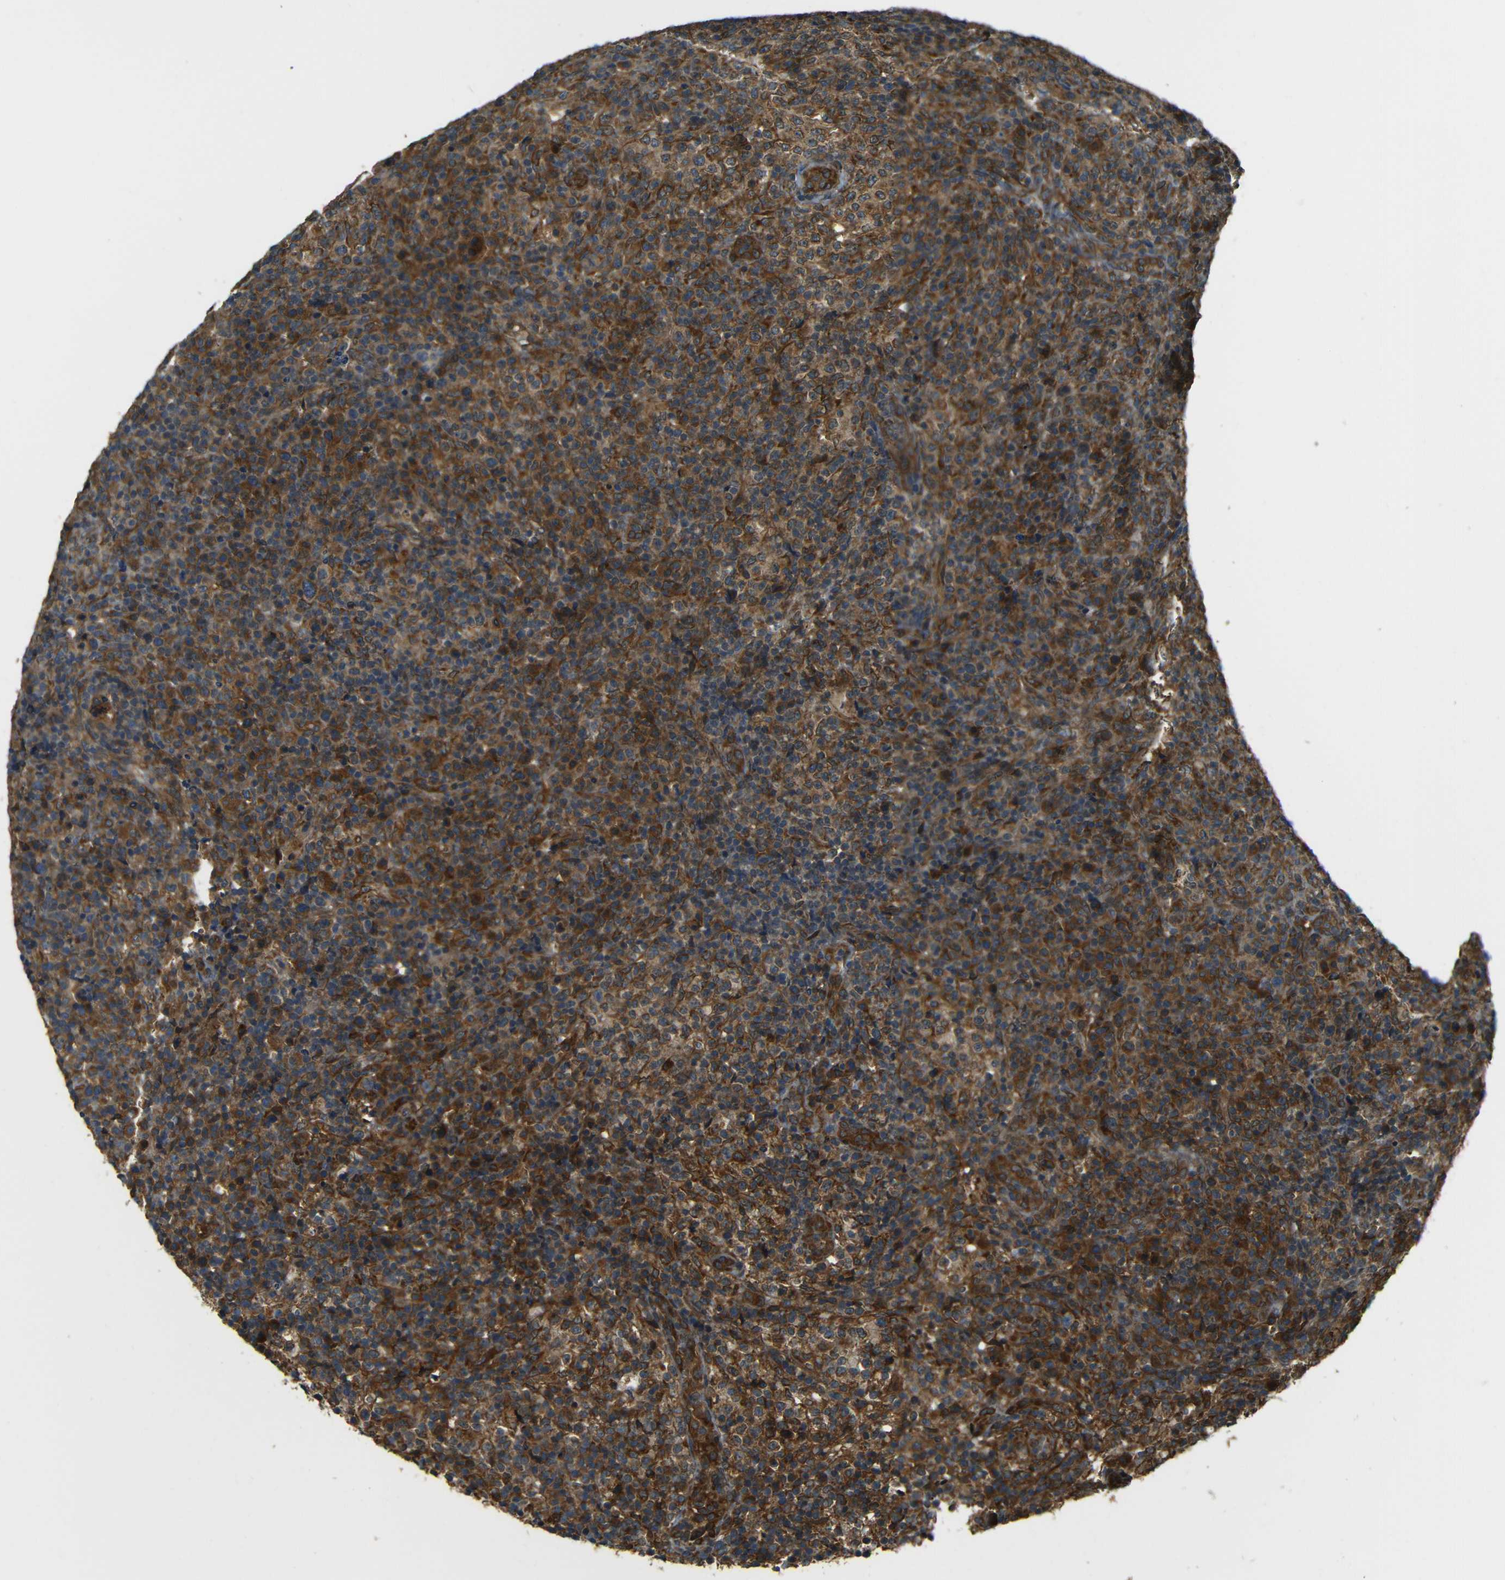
{"staining": {"intensity": "strong", "quantity": ">75%", "location": "cytoplasmic/membranous"}, "tissue": "lymphoma", "cell_type": "Tumor cells", "image_type": "cancer", "snomed": [{"axis": "morphology", "description": "Malignant lymphoma, non-Hodgkin's type, High grade"}, {"axis": "topography", "description": "Lymph node"}], "caption": "The immunohistochemical stain highlights strong cytoplasmic/membranous expression in tumor cells of high-grade malignant lymphoma, non-Hodgkin's type tissue.", "gene": "VAPB", "patient": {"sex": "female", "age": 76}}